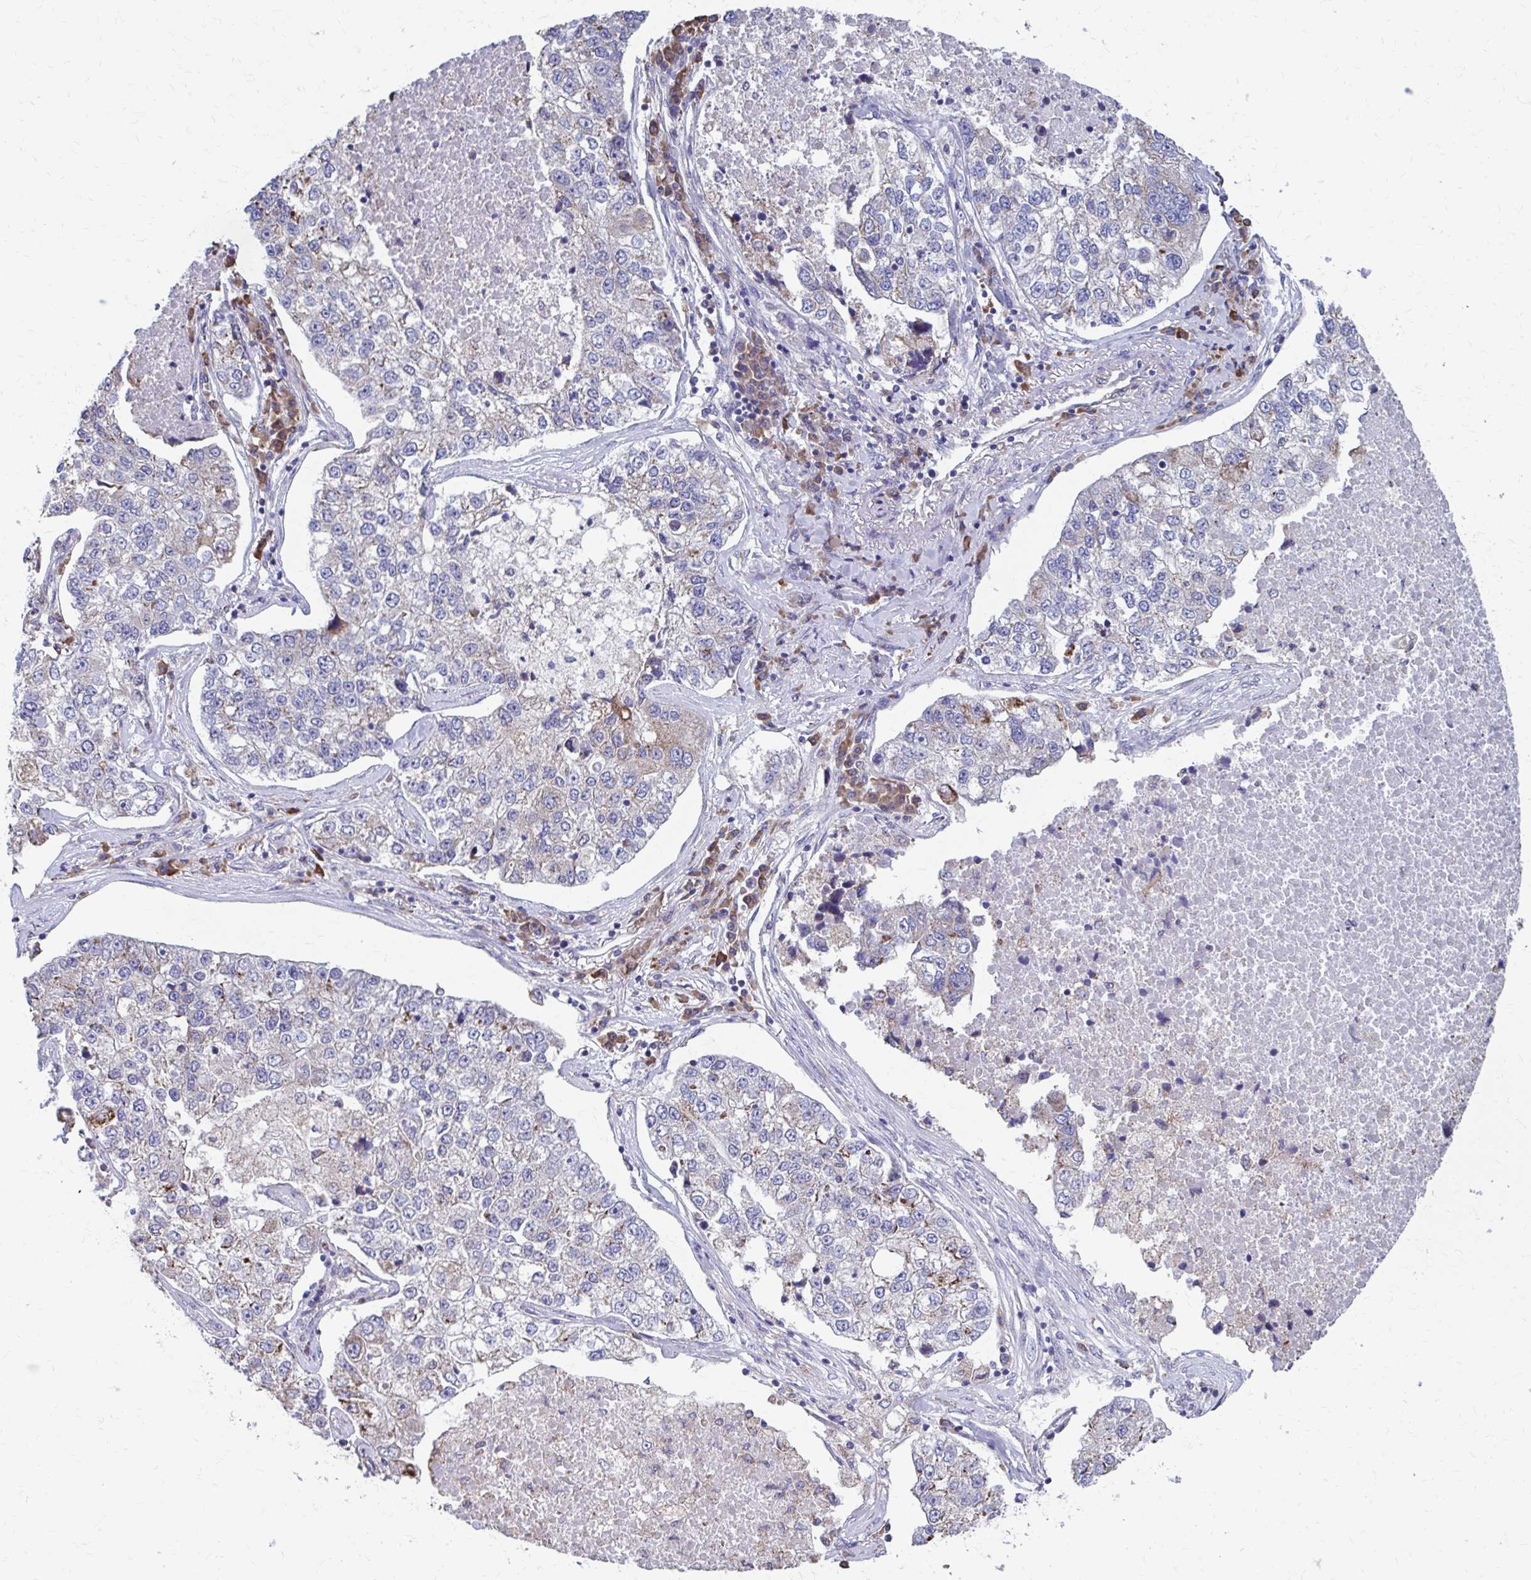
{"staining": {"intensity": "negative", "quantity": "none", "location": "none"}, "tissue": "lung cancer", "cell_type": "Tumor cells", "image_type": "cancer", "snomed": [{"axis": "morphology", "description": "Adenocarcinoma, NOS"}, {"axis": "topography", "description": "Lung"}], "caption": "Immunohistochemistry (IHC) of lung cancer (adenocarcinoma) shows no positivity in tumor cells.", "gene": "FKBP2", "patient": {"sex": "male", "age": 49}}